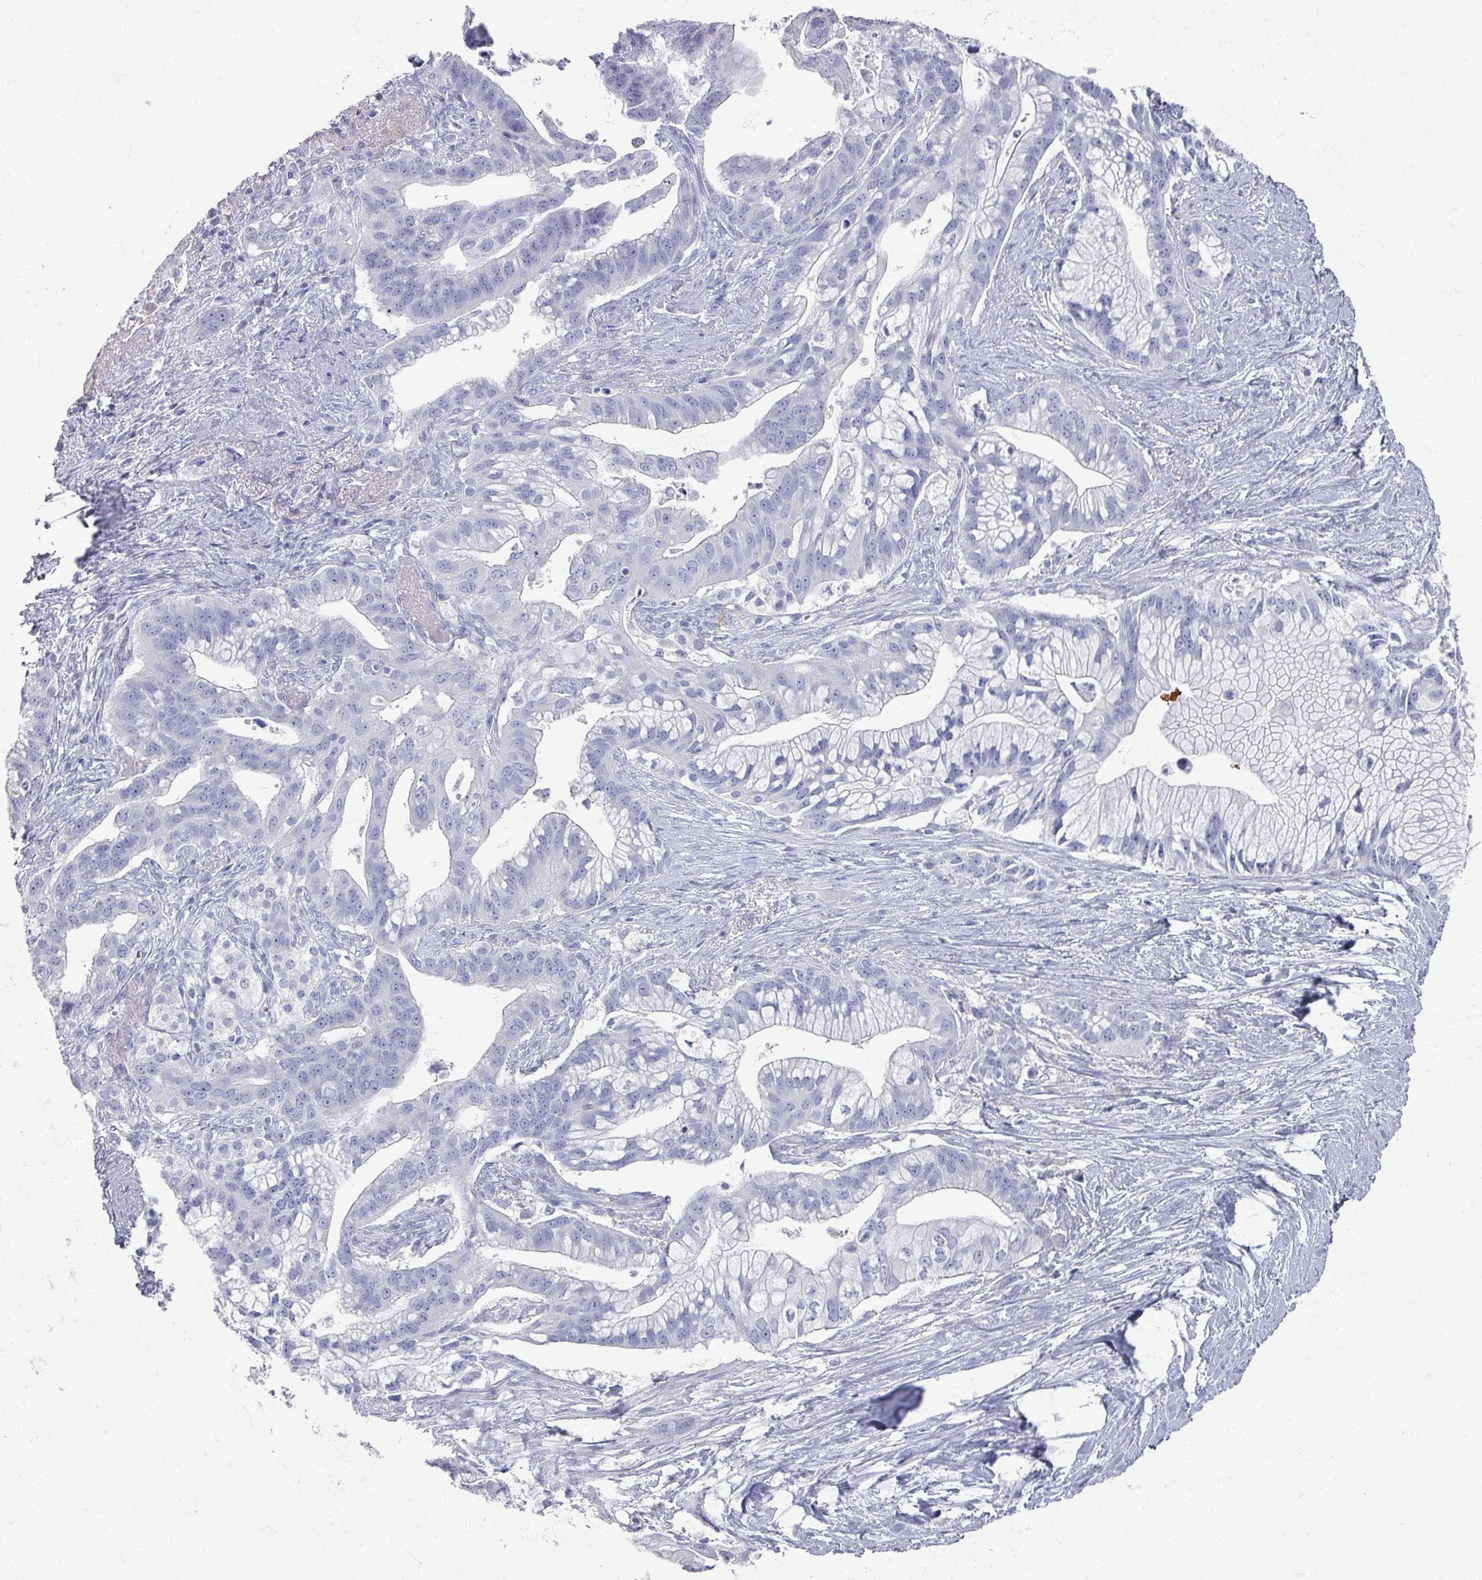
{"staining": {"intensity": "negative", "quantity": "none", "location": "none"}, "tissue": "pancreatic cancer", "cell_type": "Tumor cells", "image_type": "cancer", "snomed": [{"axis": "morphology", "description": "Adenocarcinoma, NOS"}, {"axis": "topography", "description": "Pancreas"}], "caption": "There is no significant expression in tumor cells of adenocarcinoma (pancreatic). (Stains: DAB immunohistochemistry with hematoxylin counter stain, Microscopy: brightfield microscopy at high magnification).", "gene": "OMG", "patient": {"sex": "male", "age": 68}}